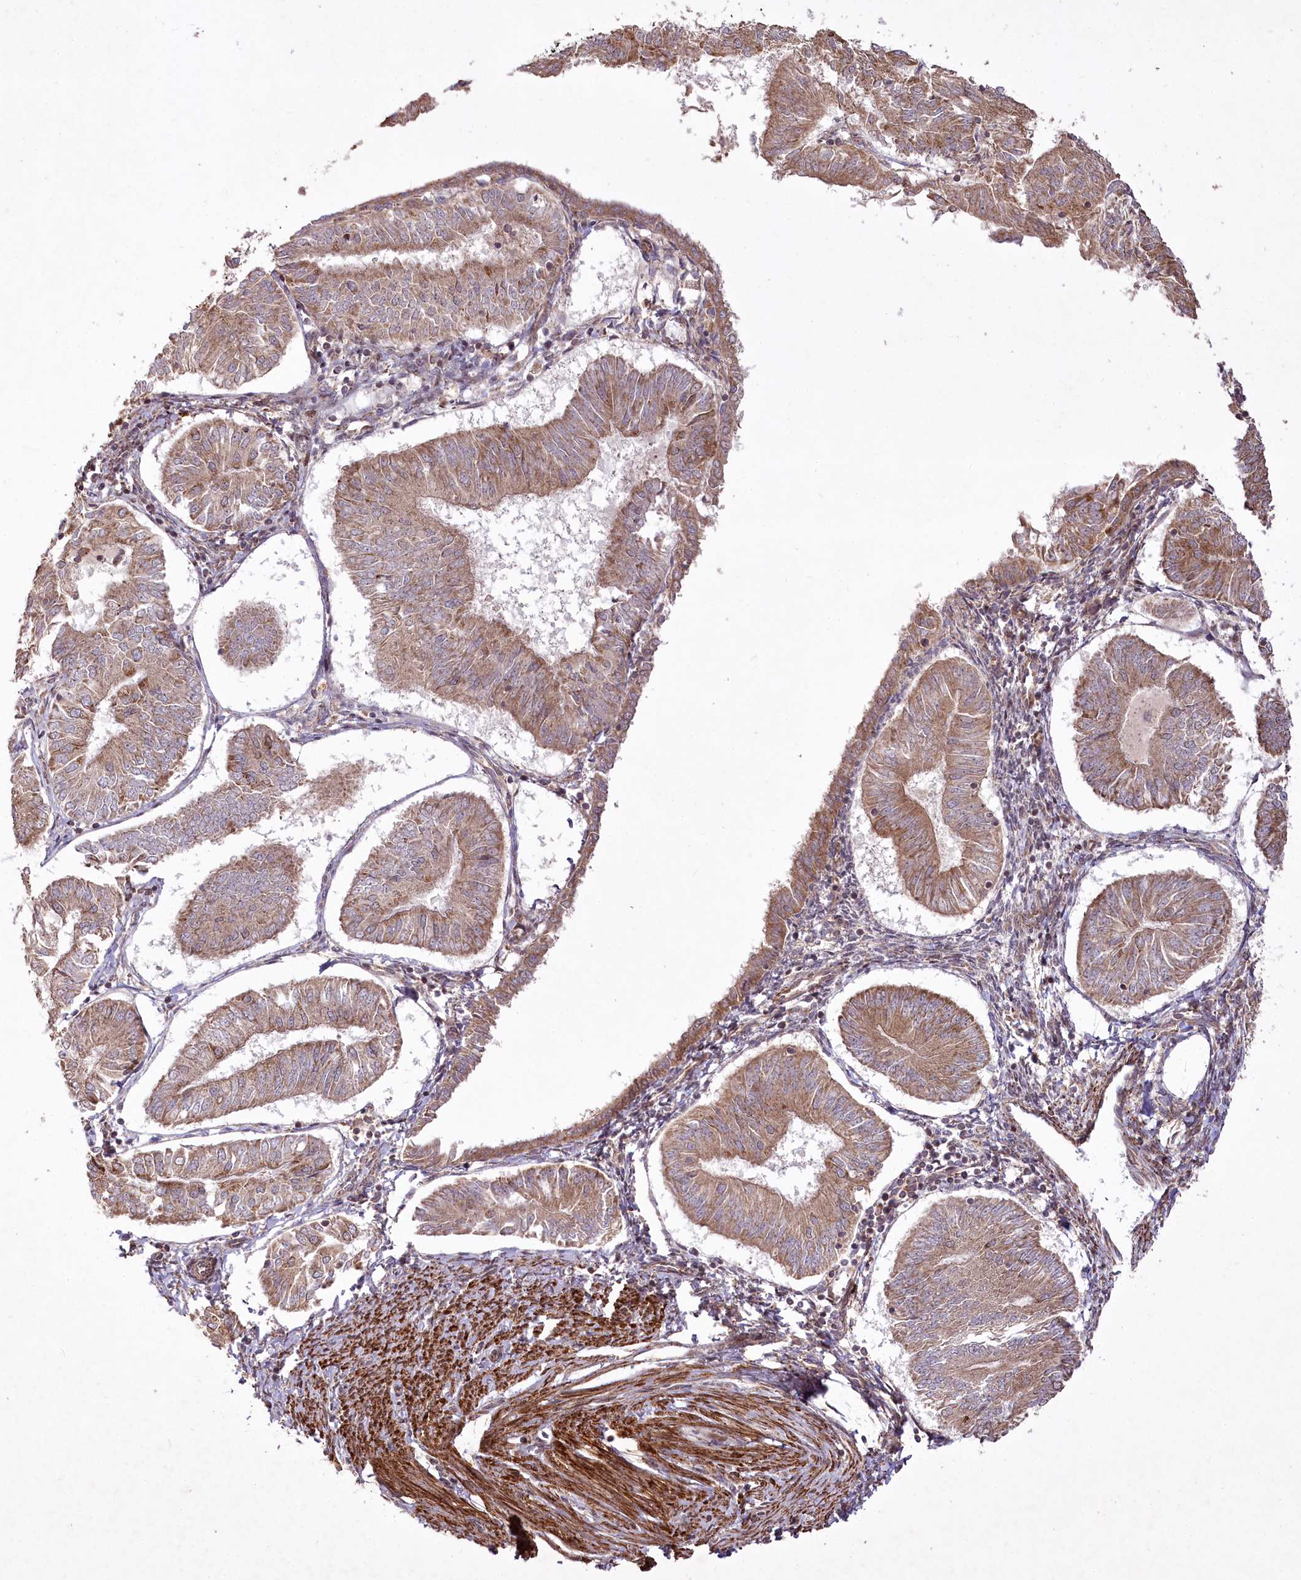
{"staining": {"intensity": "moderate", "quantity": ">75%", "location": "cytoplasmic/membranous"}, "tissue": "endometrial cancer", "cell_type": "Tumor cells", "image_type": "cancer", "snomed": [{"axis": "morphology", "description": "Adenocarcinoma, NOS"}, {"axis": "topography", "description": "Endometrium"}], "caption": "Brown immunohistochemical staining in human endometrial cancer (adenocarcinoma) displays moderate cytoplasmic/membranous staining in about >75% of tumor cells.", "gene": "PSTK", "patient": {"sex": "female", "age": 58}}